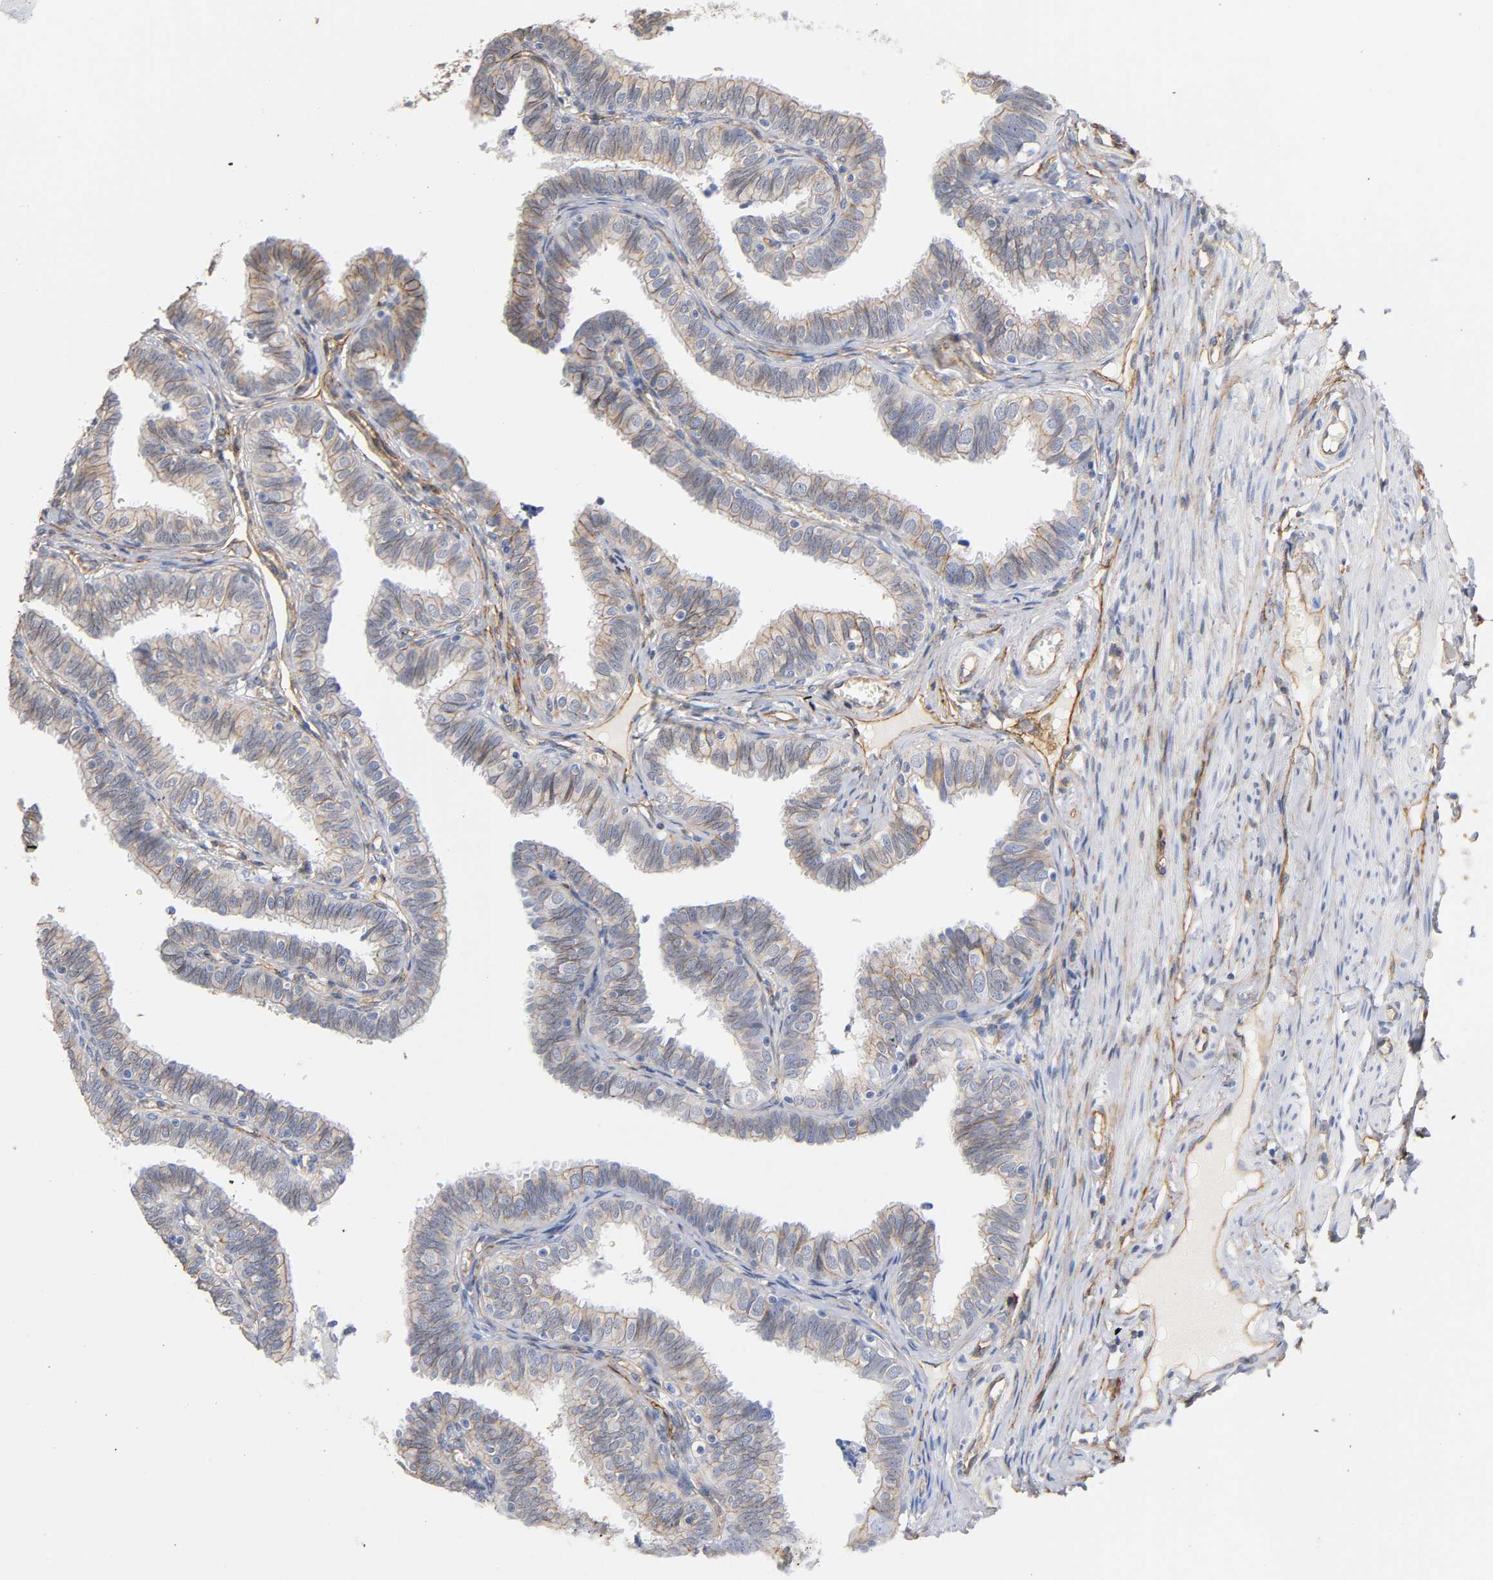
{"staining": {"intensity": "moderate", "quantity": ">75%", "location": "cytoplasmic/membranous"}, "tissue": "fallopian tube", "cell_type": "Glandular cells", "image_type": "normal", "snomed": [{"axis": "morphology", "description": "Normal tissue, NOS"}, {"axis": "topography", "description": "Fallopian tube"}], "caption": "A brown stain labels moderate cytoplasmic/membranous expression of a protein in glandular cells of normal human fallopian tube. The protein of interest is stained brown, and the nuclei are stained in blue (DAB IHC with brightfield microscopy, high magnification).", "gene": "SPTAN1", "patient": {"sex": "female", "age": 46}}